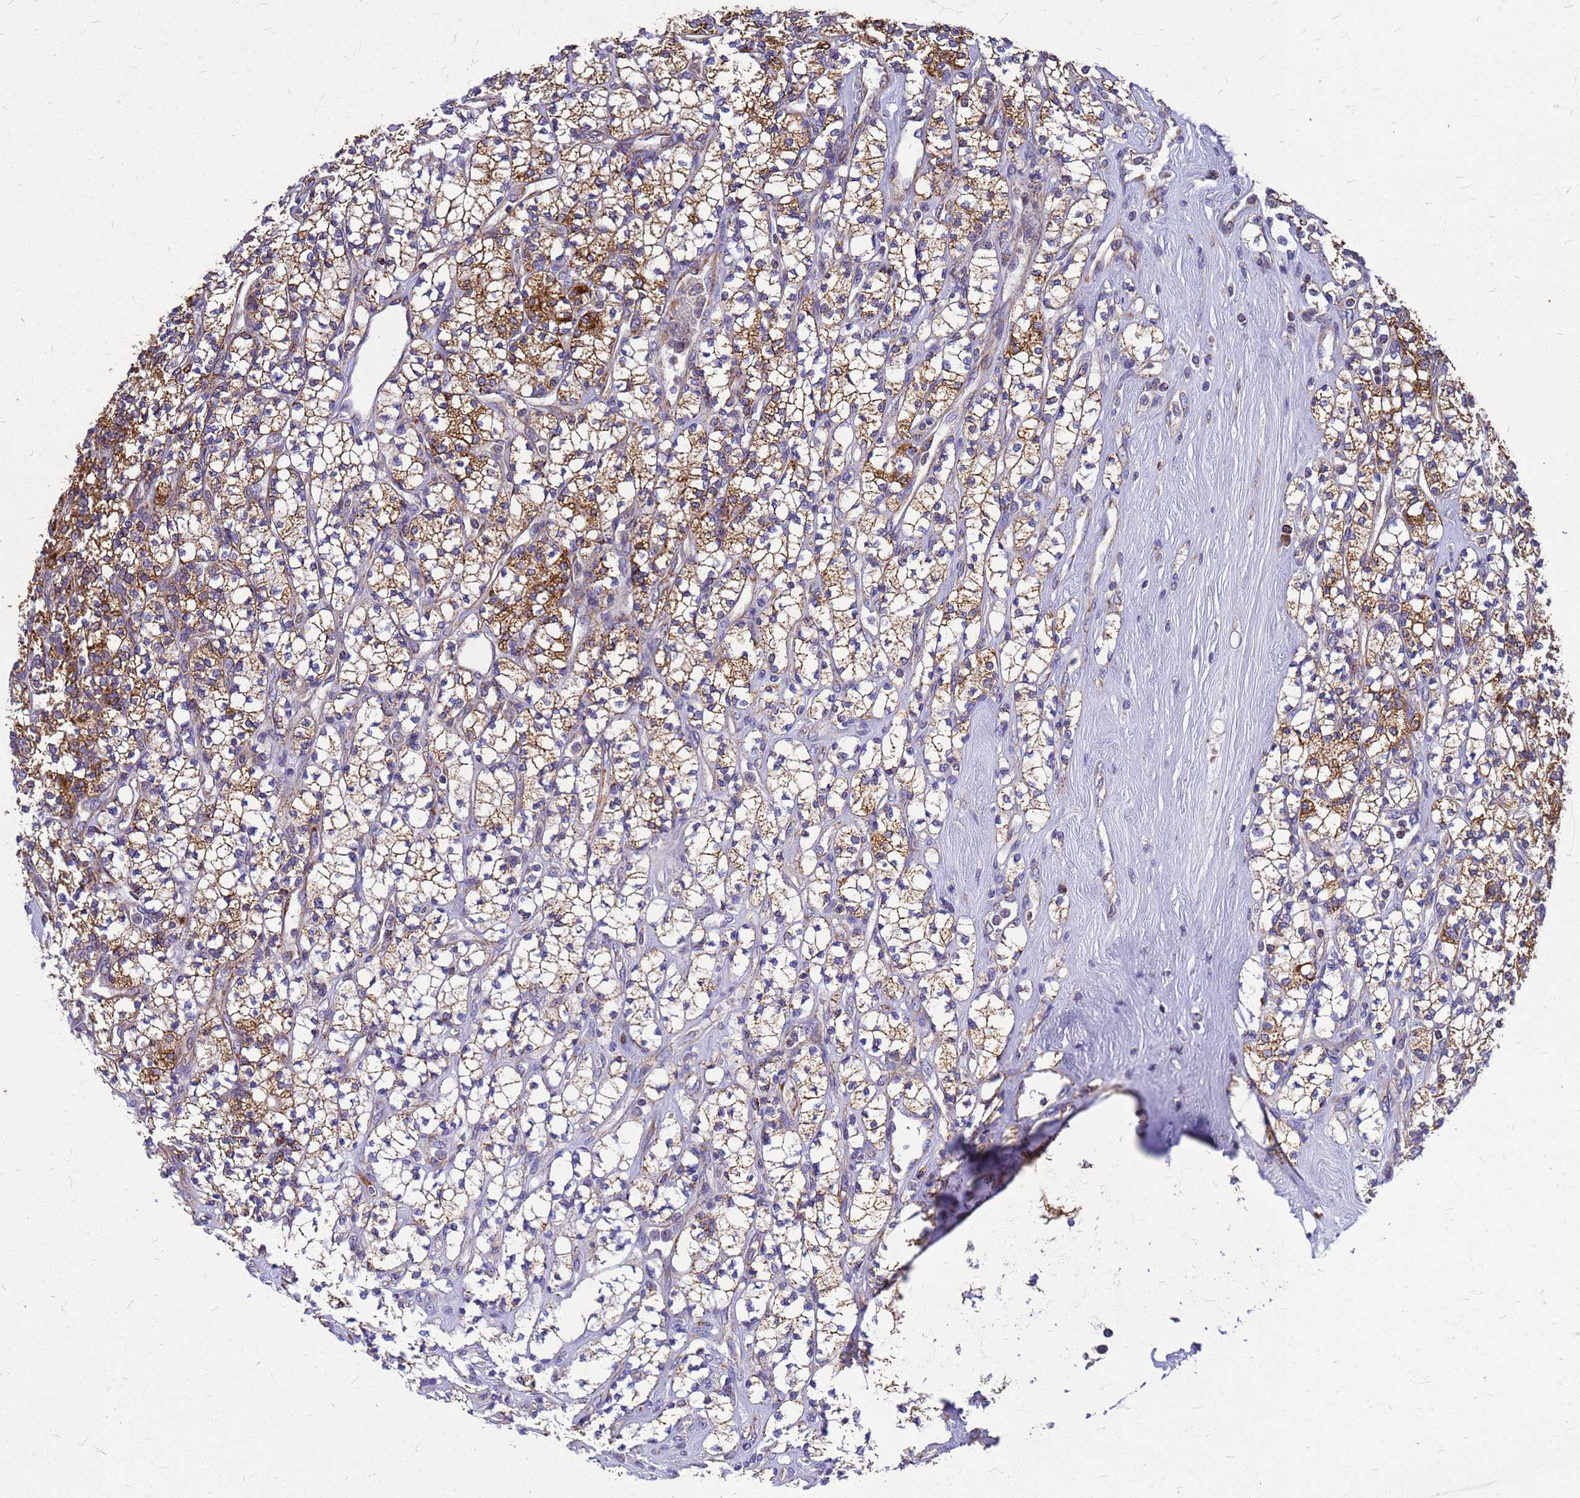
{"staining": {"intensity": "moderate", "quantity": ">75%", "location": "cytoplasmic/membranous"}, "tissue": "renal cancer", "cell_type": "Tumor cells", "image_type": "cancer", "snomed": [{"axis": "morphology", "description": "Adenocarcinoma, NOS"}, {"axis": "topography", "description": "Kidney"}], "caption": "Immunohistochemical staining of human renal adenocarcinoma exhibits medium levels of moderate cytoplasmic/membranous protein positivity in about >75% of tumor cells.", "gene": "CMC4", "patient": {"sex": "male", "age": 77}}